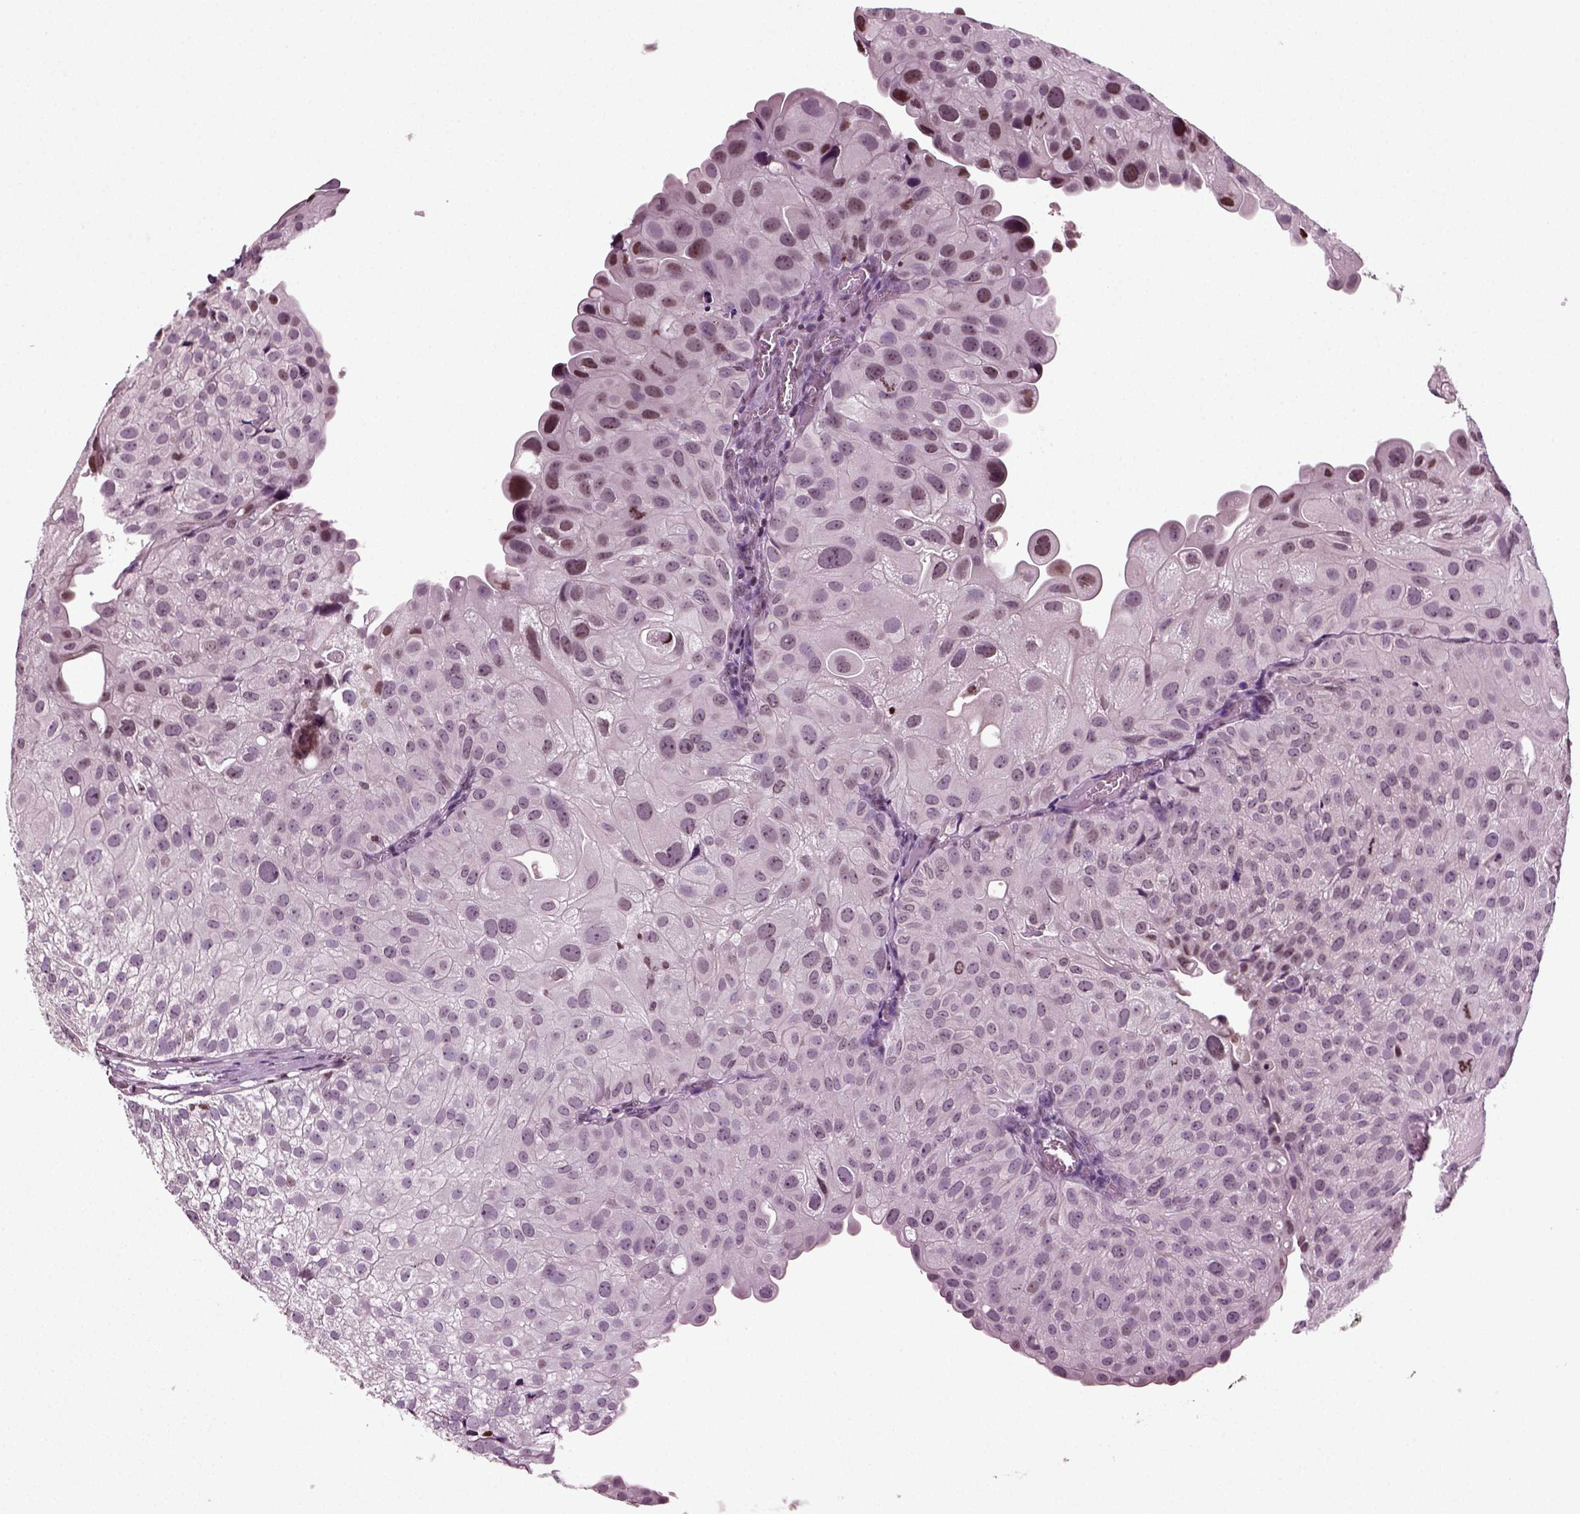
{"staining": {"intensity": "weak", "quantity": "<25%", "location": "nuclear"}, "tissue": "urothelial cancer", "cell_type": "Tumor cells", "image_type": "cancer", "snomed": [{"axis": "morphology", "description": "Urothelial carcinoma, Low grade"}, {"axis": "topography", "description": "Urinary bladder"}], "caption": "Photomicrograph shows no protein staining in tumor cells of low-grade urothelial carcinoma tissue.", "gene": "HEYL", "patient": {"sex": "female", "age": 78}}